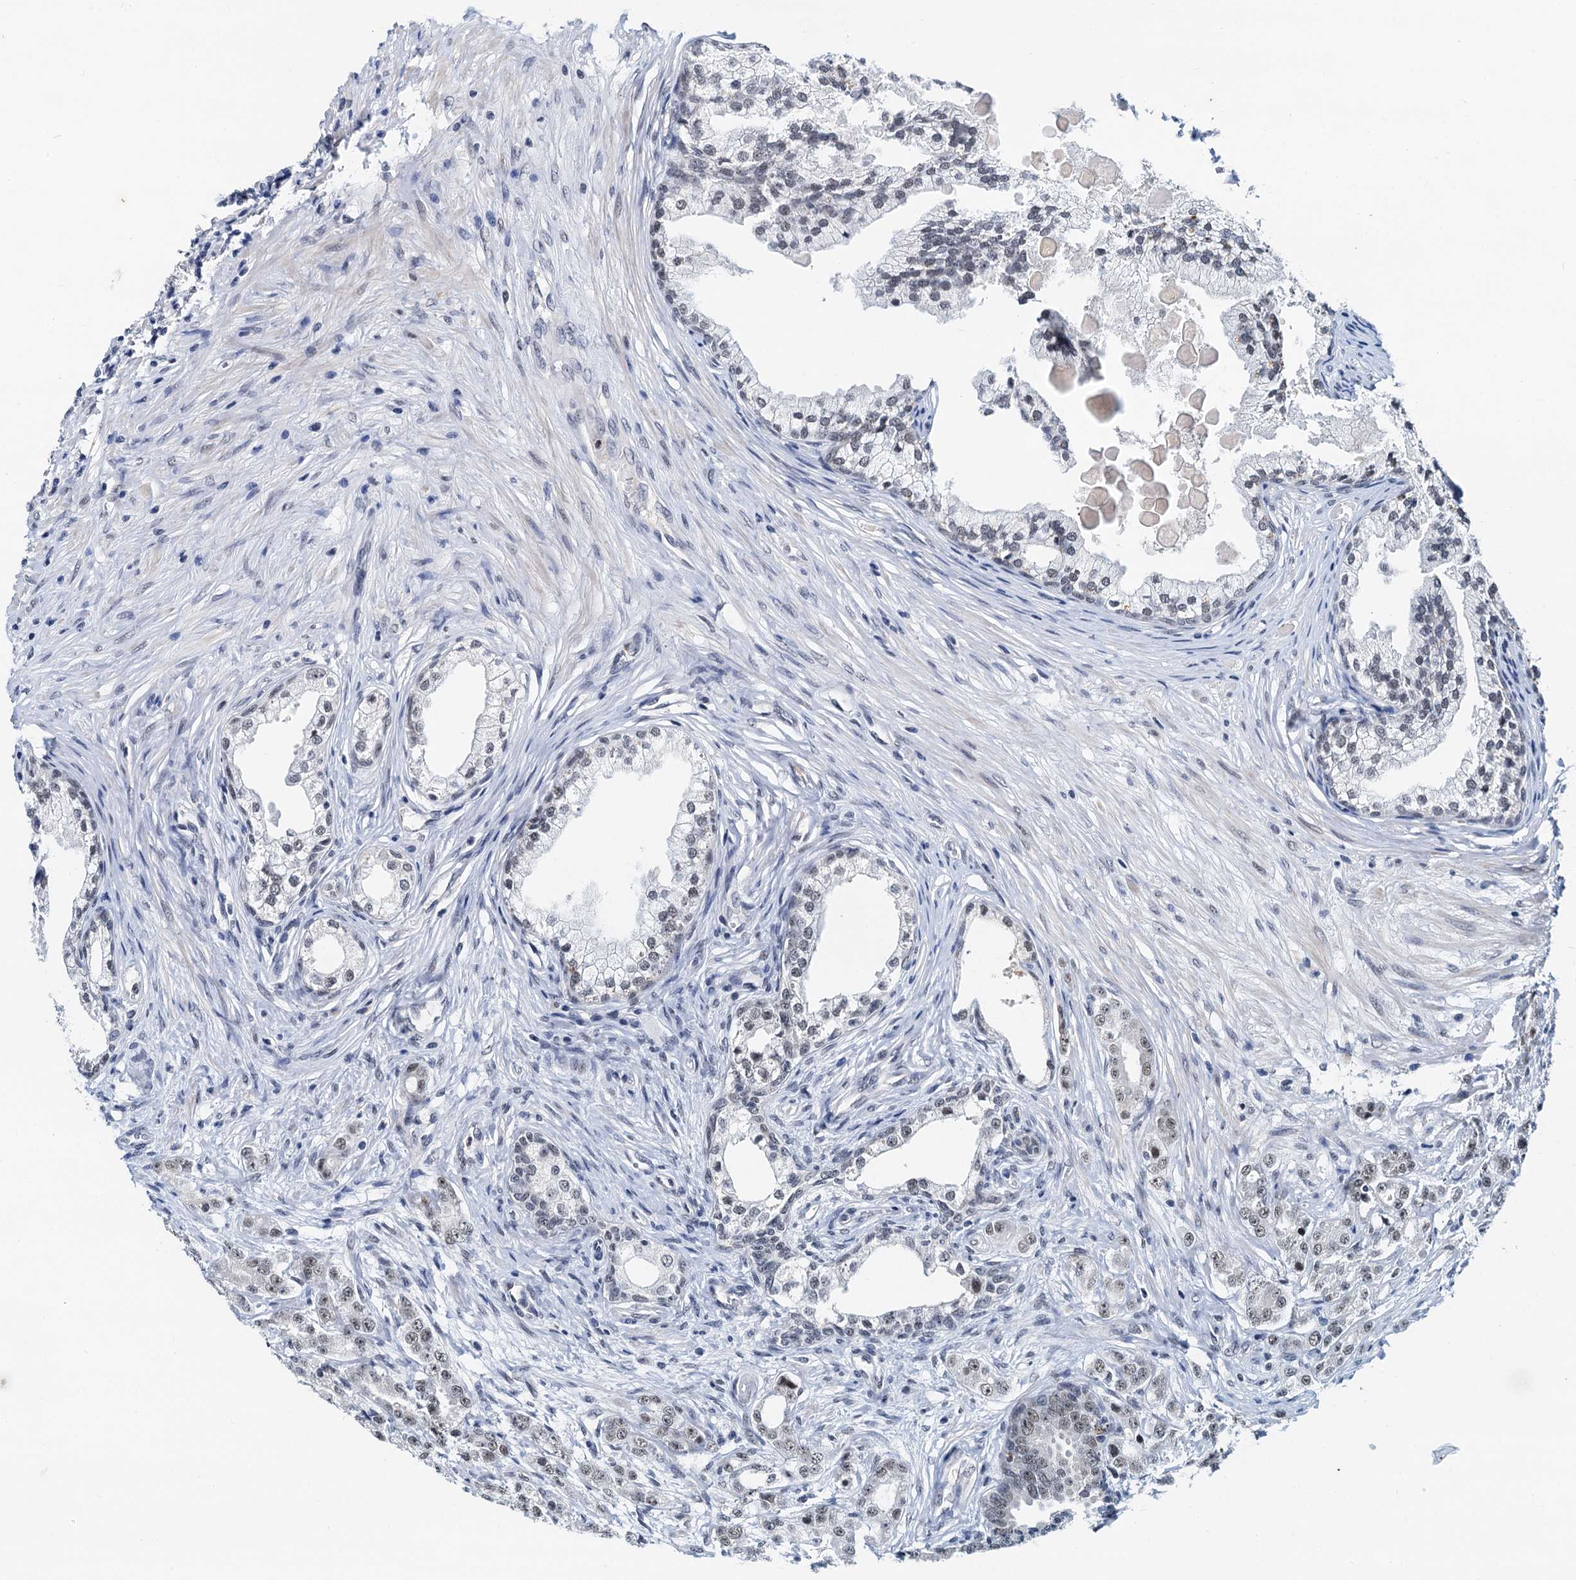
{"staining": {"intensity": "weak", "quantity": ">75%", "location": "nuclear"}, "tissue": "prostate cancer", "cell_type": "Tumor cells", "image_type": "cancer", "snomed": [{"axis": "morphology", "description": "Adenocarcinoma, High grade"}, {"axis": "topography", "description": "Prostate"}], "caption": "This histopathology image shows IHC staining of human prostate cancer (adenocarcinoma (high-grade)), with low weak nuclear staining in approximately >75% of tumor cells.", "gene": "SNRPD1", "patient": {"sex": "male", "age": 69}}